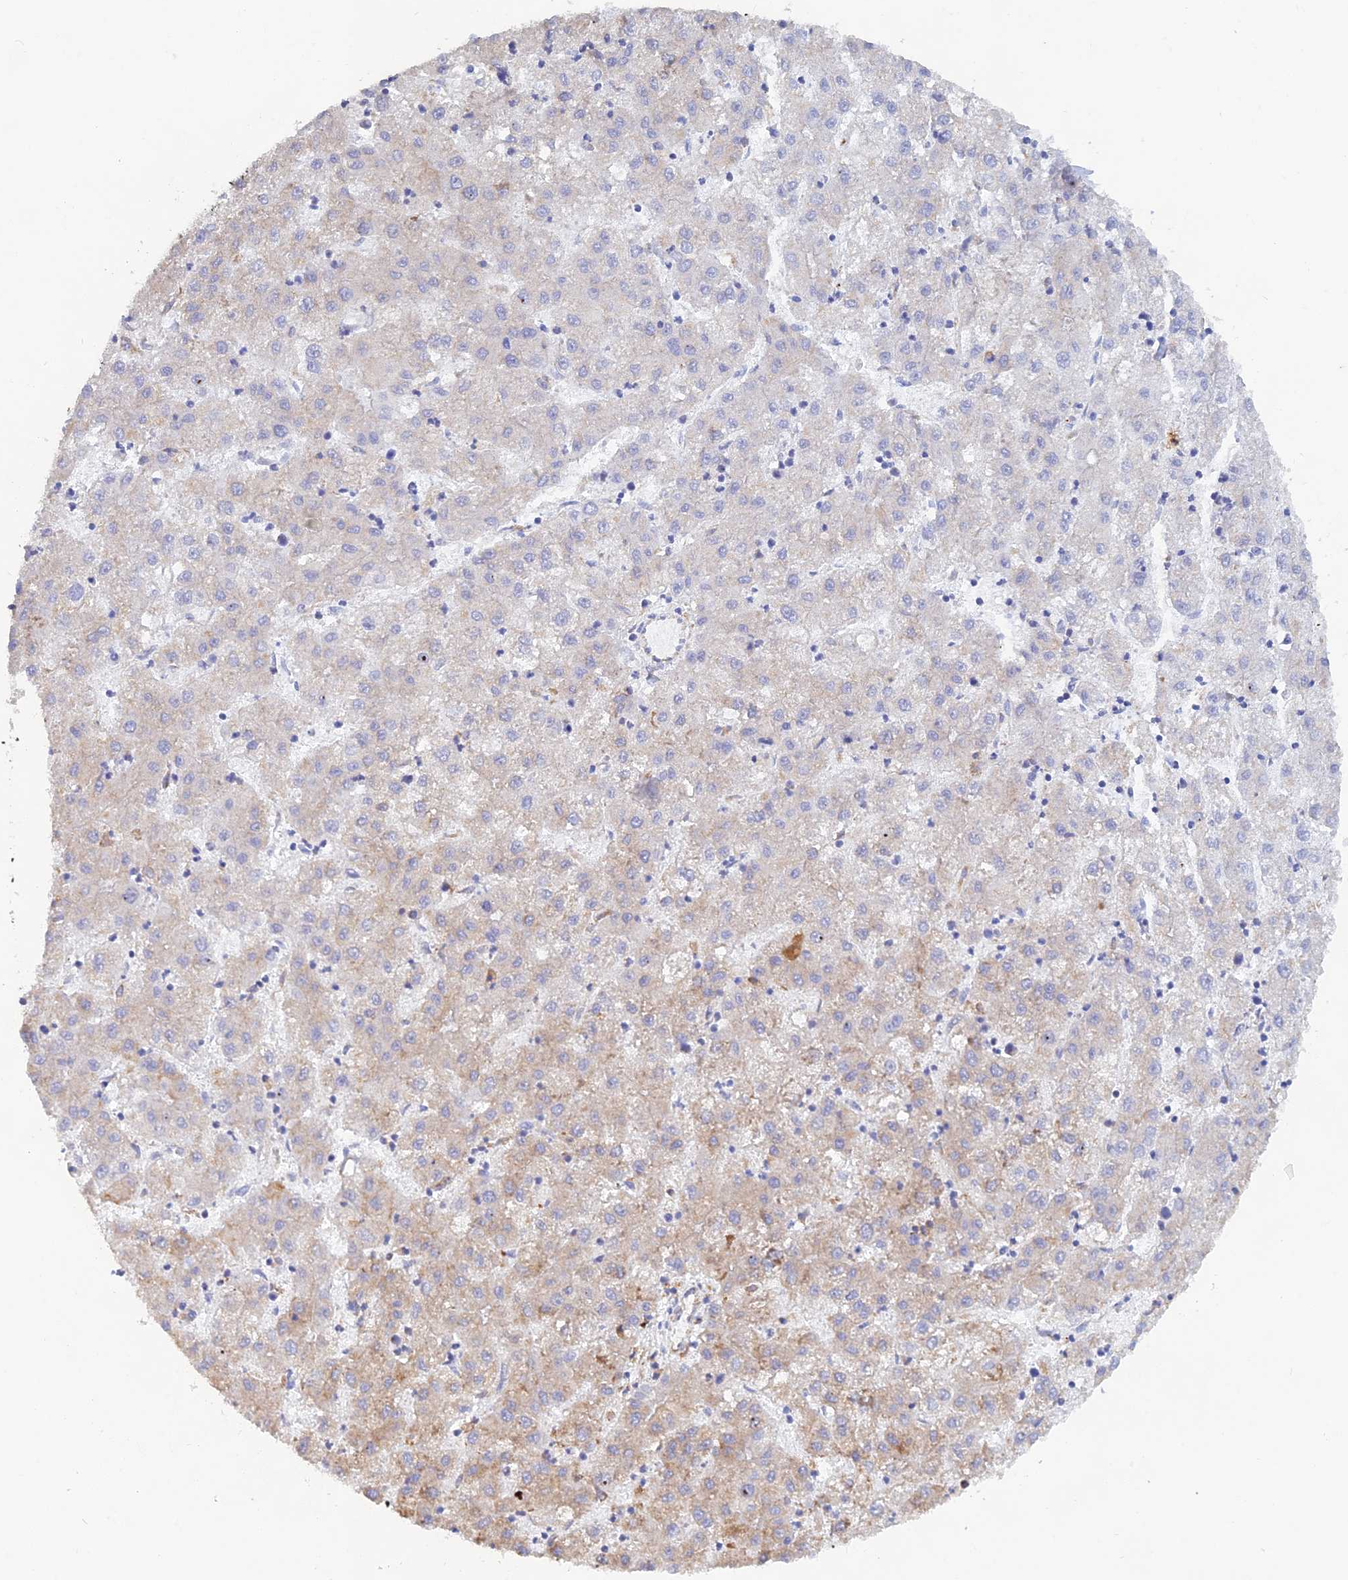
{"staining": {"intensity": "weak", "quantity": "25%-75%", "location": "cytoplasmic/membranous"}, "tissue": "liver cancer", "cell_type": "Tumor cells", "image_type": "cancer", "snomed": [{"axis": "morphology", "description": "Carcinoma, Hepatocellular, NOS"}, {"axis": "topography", "description": "Liver"}], "caption": "Immunohistochemistry (IHC) micrograph of human liver cancer stained for a protein (brown), which demonstrates low levels of weak cytoplasmic/membranous staining in approximately 25%-75% of tumor cells.", "gene": "WDR35", "patient": {"sex": "male", "age": 72}}